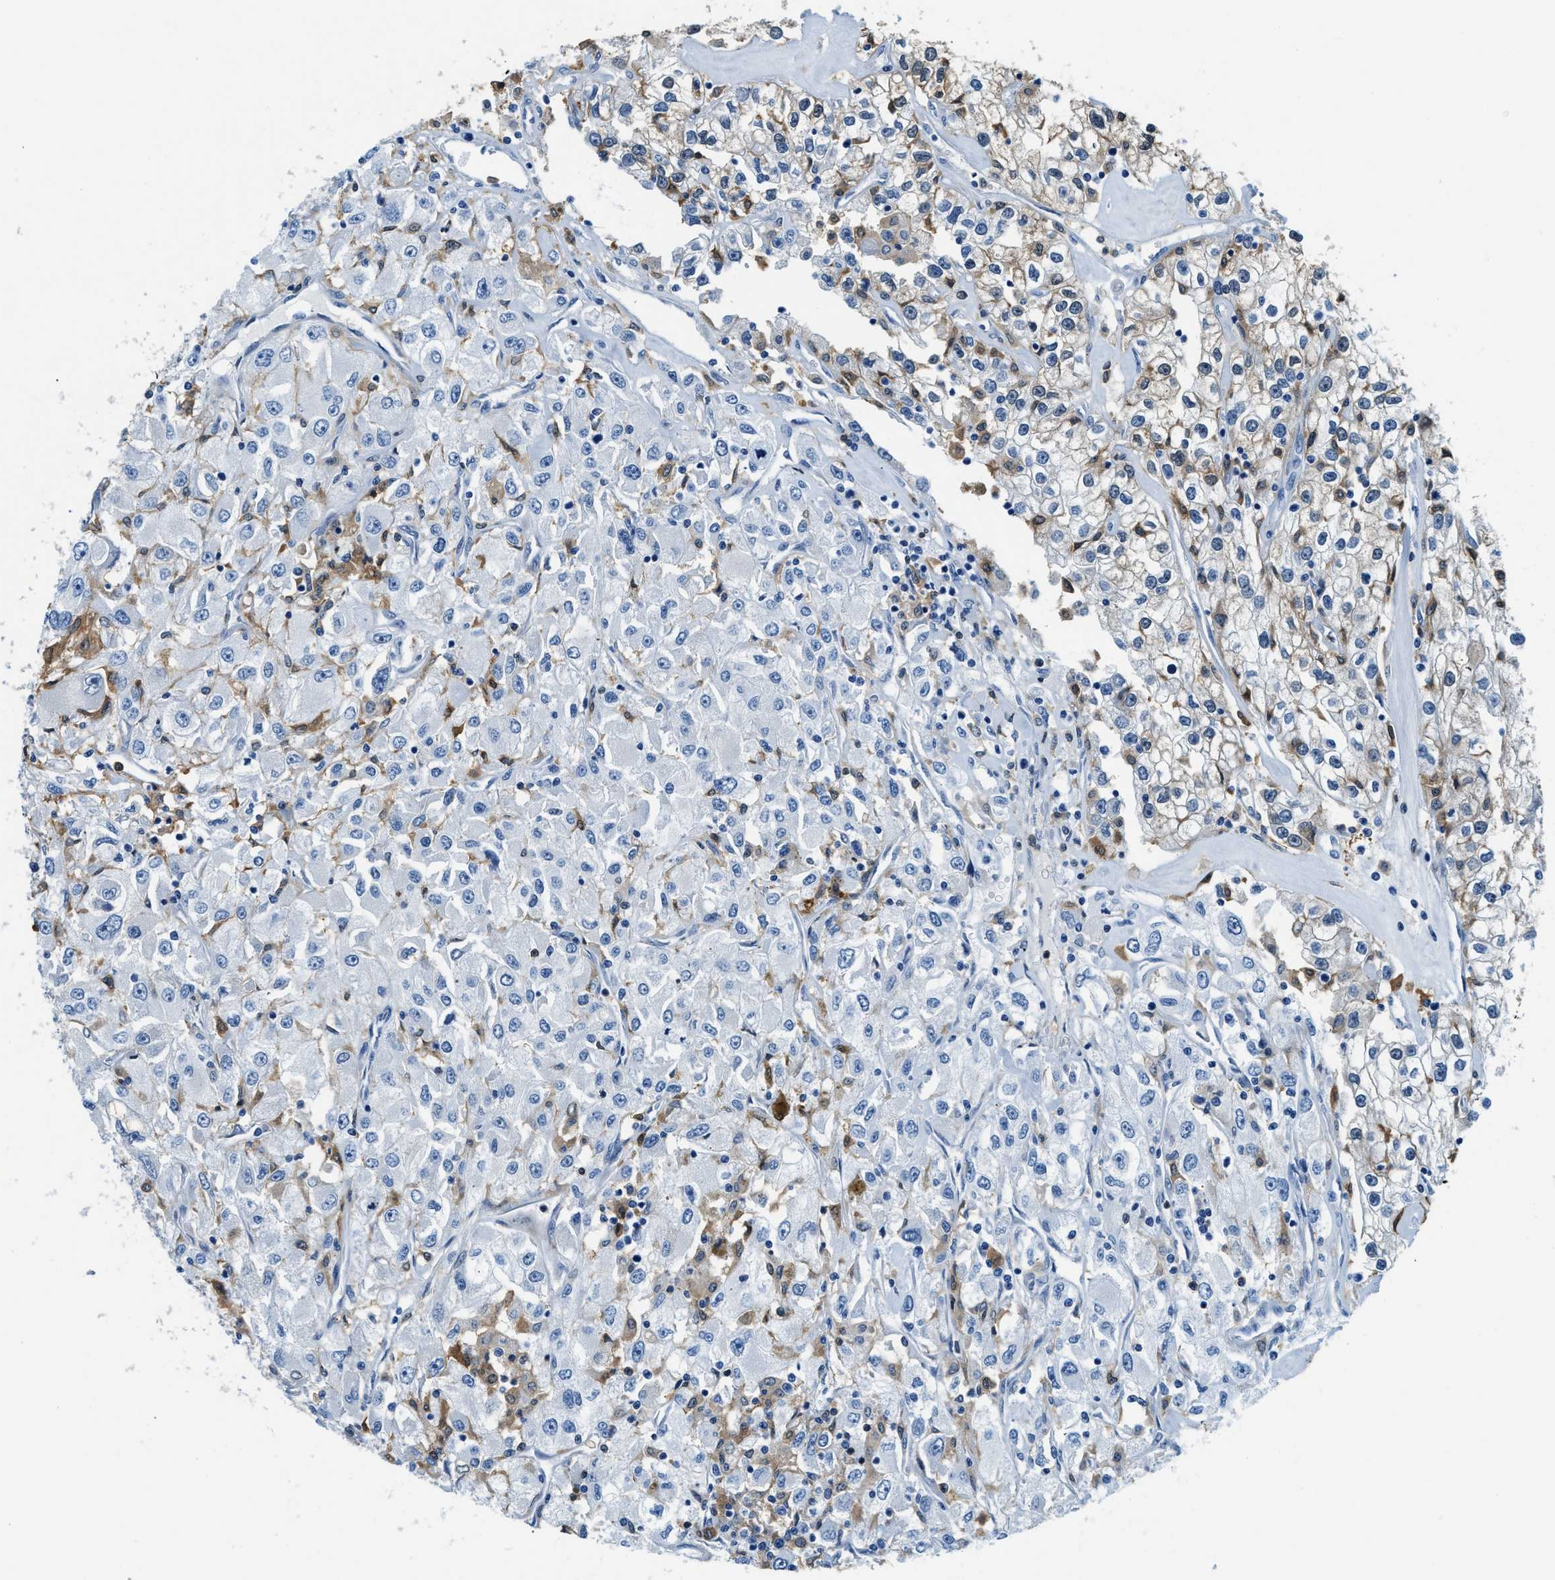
{"staining": {"intensity": "weak", "quantity": "<25%", "location": "cytoplasmic/membranous"}, "tissue": "renal cancer", "cell_type": "Tumor cells", "image_type": "cancer", "snomed": [{"axis": "morphology", "description": "Adenocarcinoma, NOS"}, {"axis": "topography", "description": "Kidney"}], "caption": "Immunohistochemistry micrograph of human renal cancer stained for a protein (brown), which exhibits no positivity in tumor cells.", "gene": "CAPG", "patient": {"sex": "female", "age": 52}}